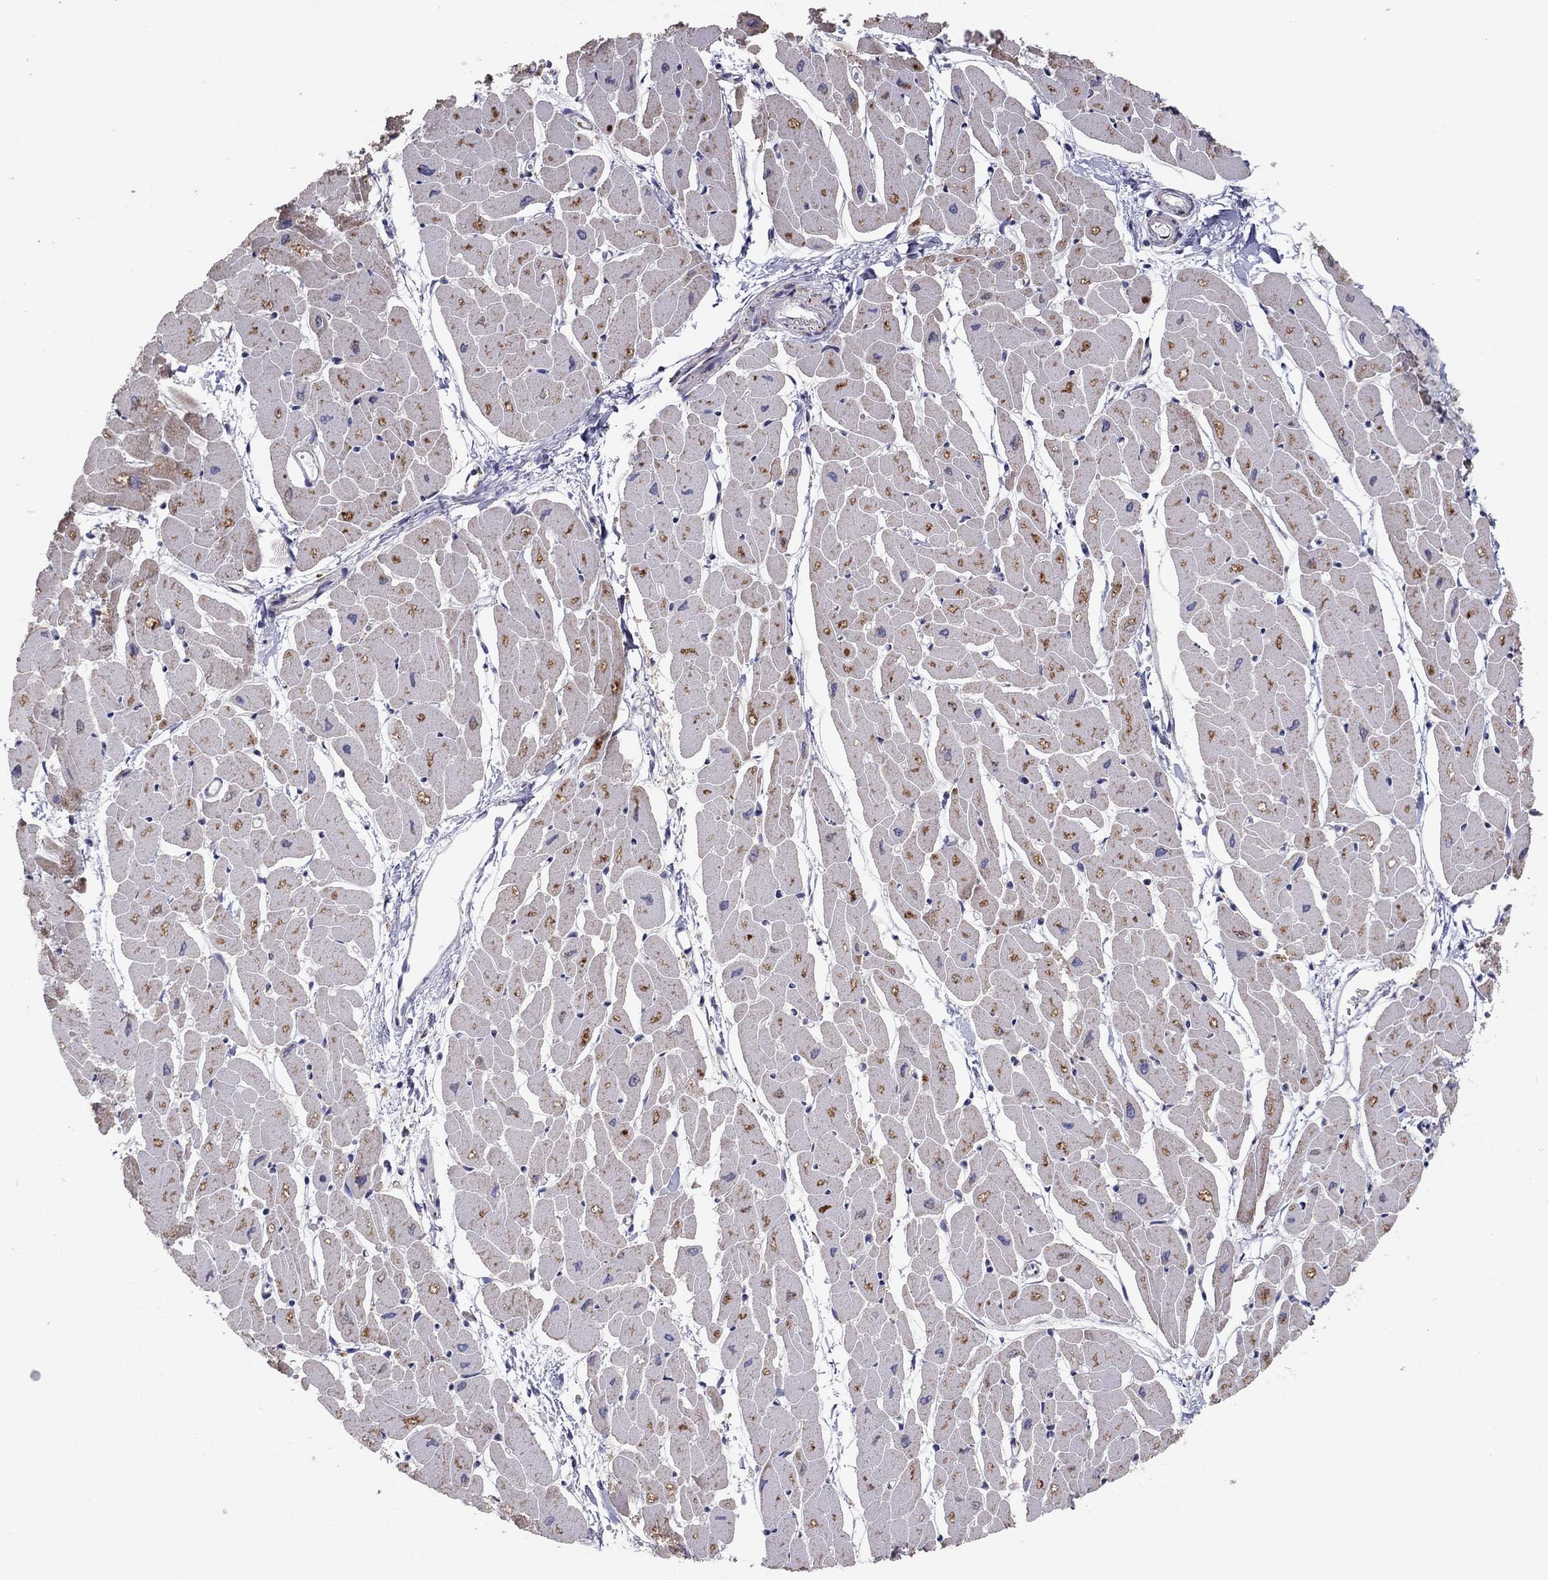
{"staining": {"intensity": "moderate", "quantity": "25%-75%", "location": "cytoplasmic/membranous"}, "tissue": "heart muscle", "cell_type": "Cardiomyocytes", "image_type": "normal", "snomed": [{"axis": "morphology", "description": "Normal tissue, NOS"}, {"axis": "topography", "description": "Heart"}], "caption": "This is a histology image of IHC staining of normal heart muscle, which shows moderate expression in the cytoplasmic/membranous of cardiomyocytes.", "gene": "CRACDL", "patient": {"sex": "male", "age": 57}}